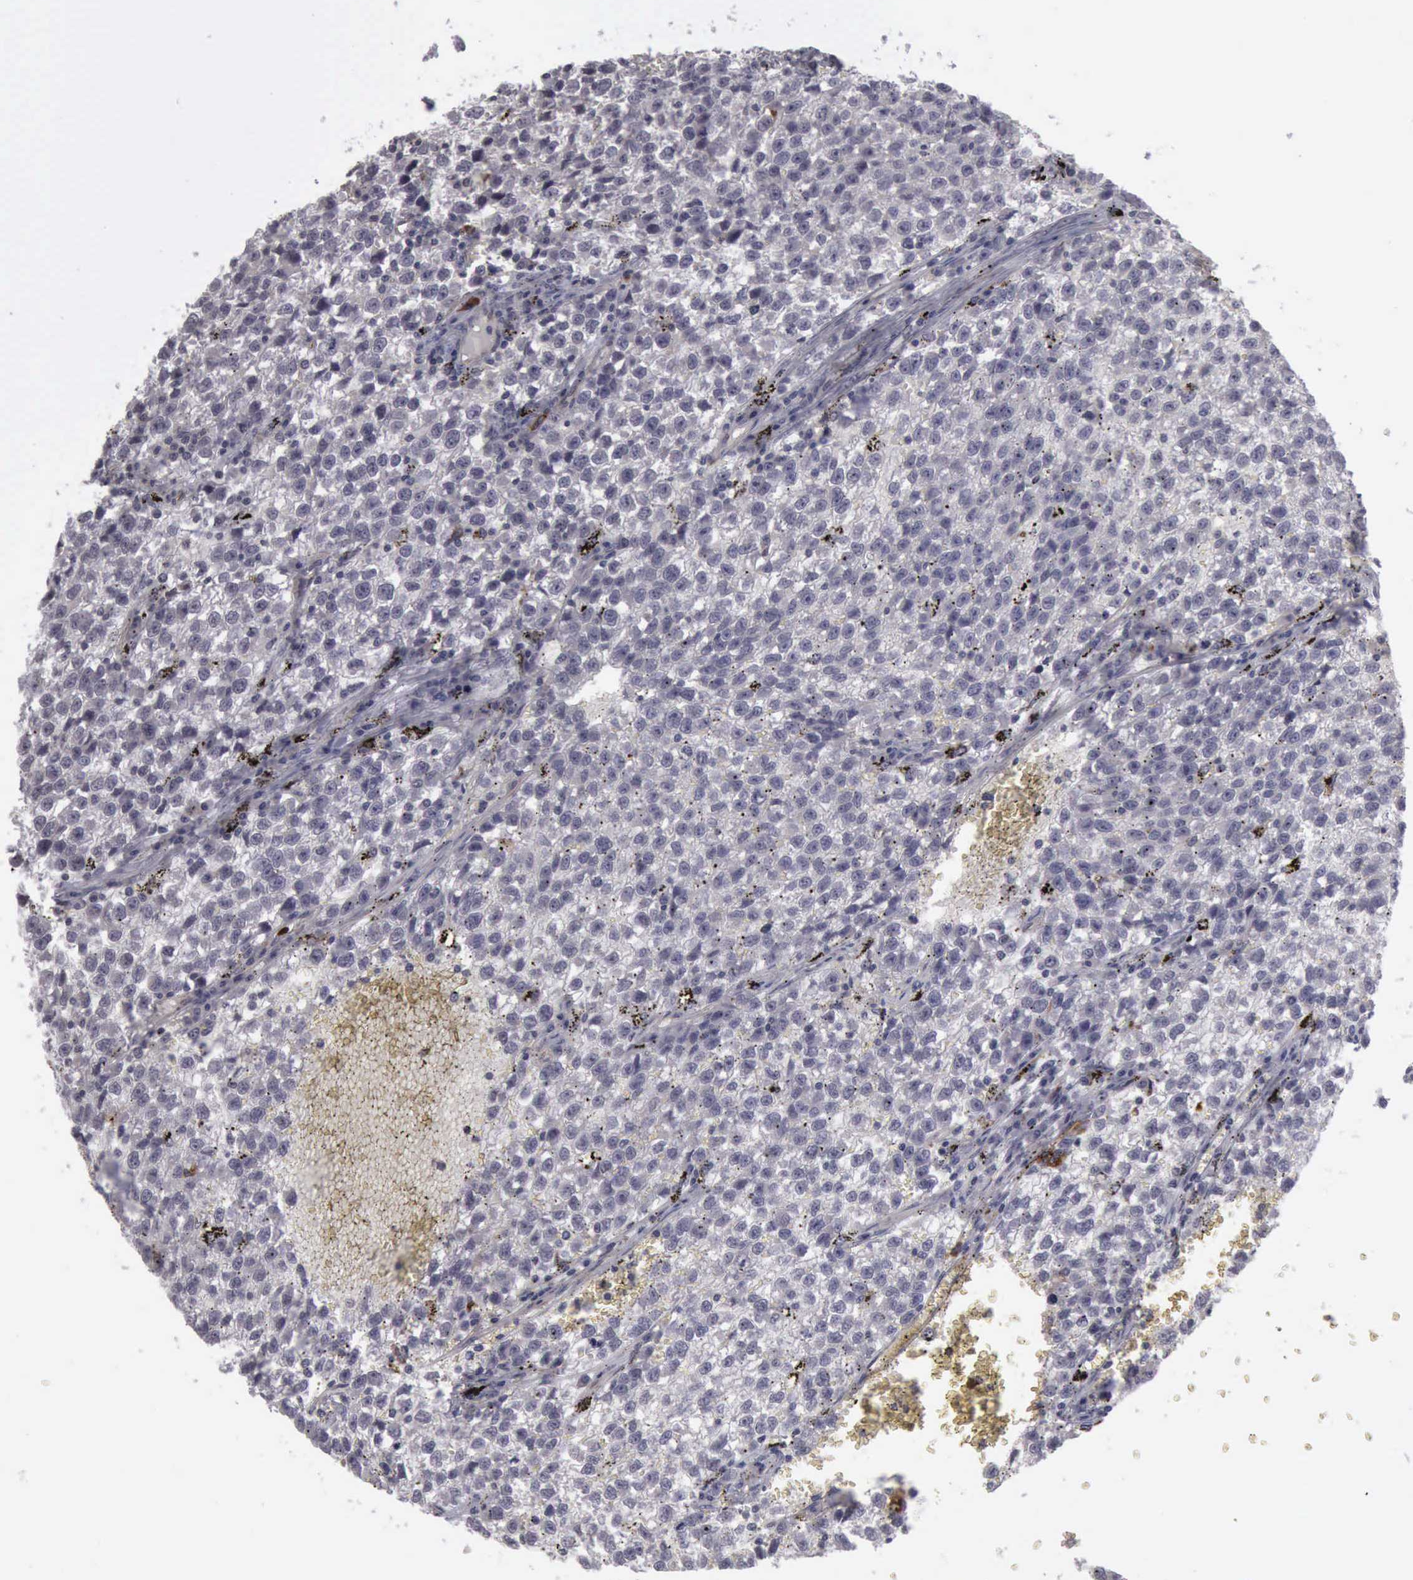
{"staining": {"intensity": "negative", "quantity": "none", "location": "none"}, "tissue": "testis cancer", "cell_type": "Tumor cells", "image_type": "cancer", "snomed": [{"axis": "morphology", "description": "Seminoma, NOS"}, {"axis": "topography", "description": "Testis"}], "caption": "Tumor cells show no significant protein expression in seminoma (testis).", "gene": "MMP9", "patient": {"sex": "male", "age": 35}}